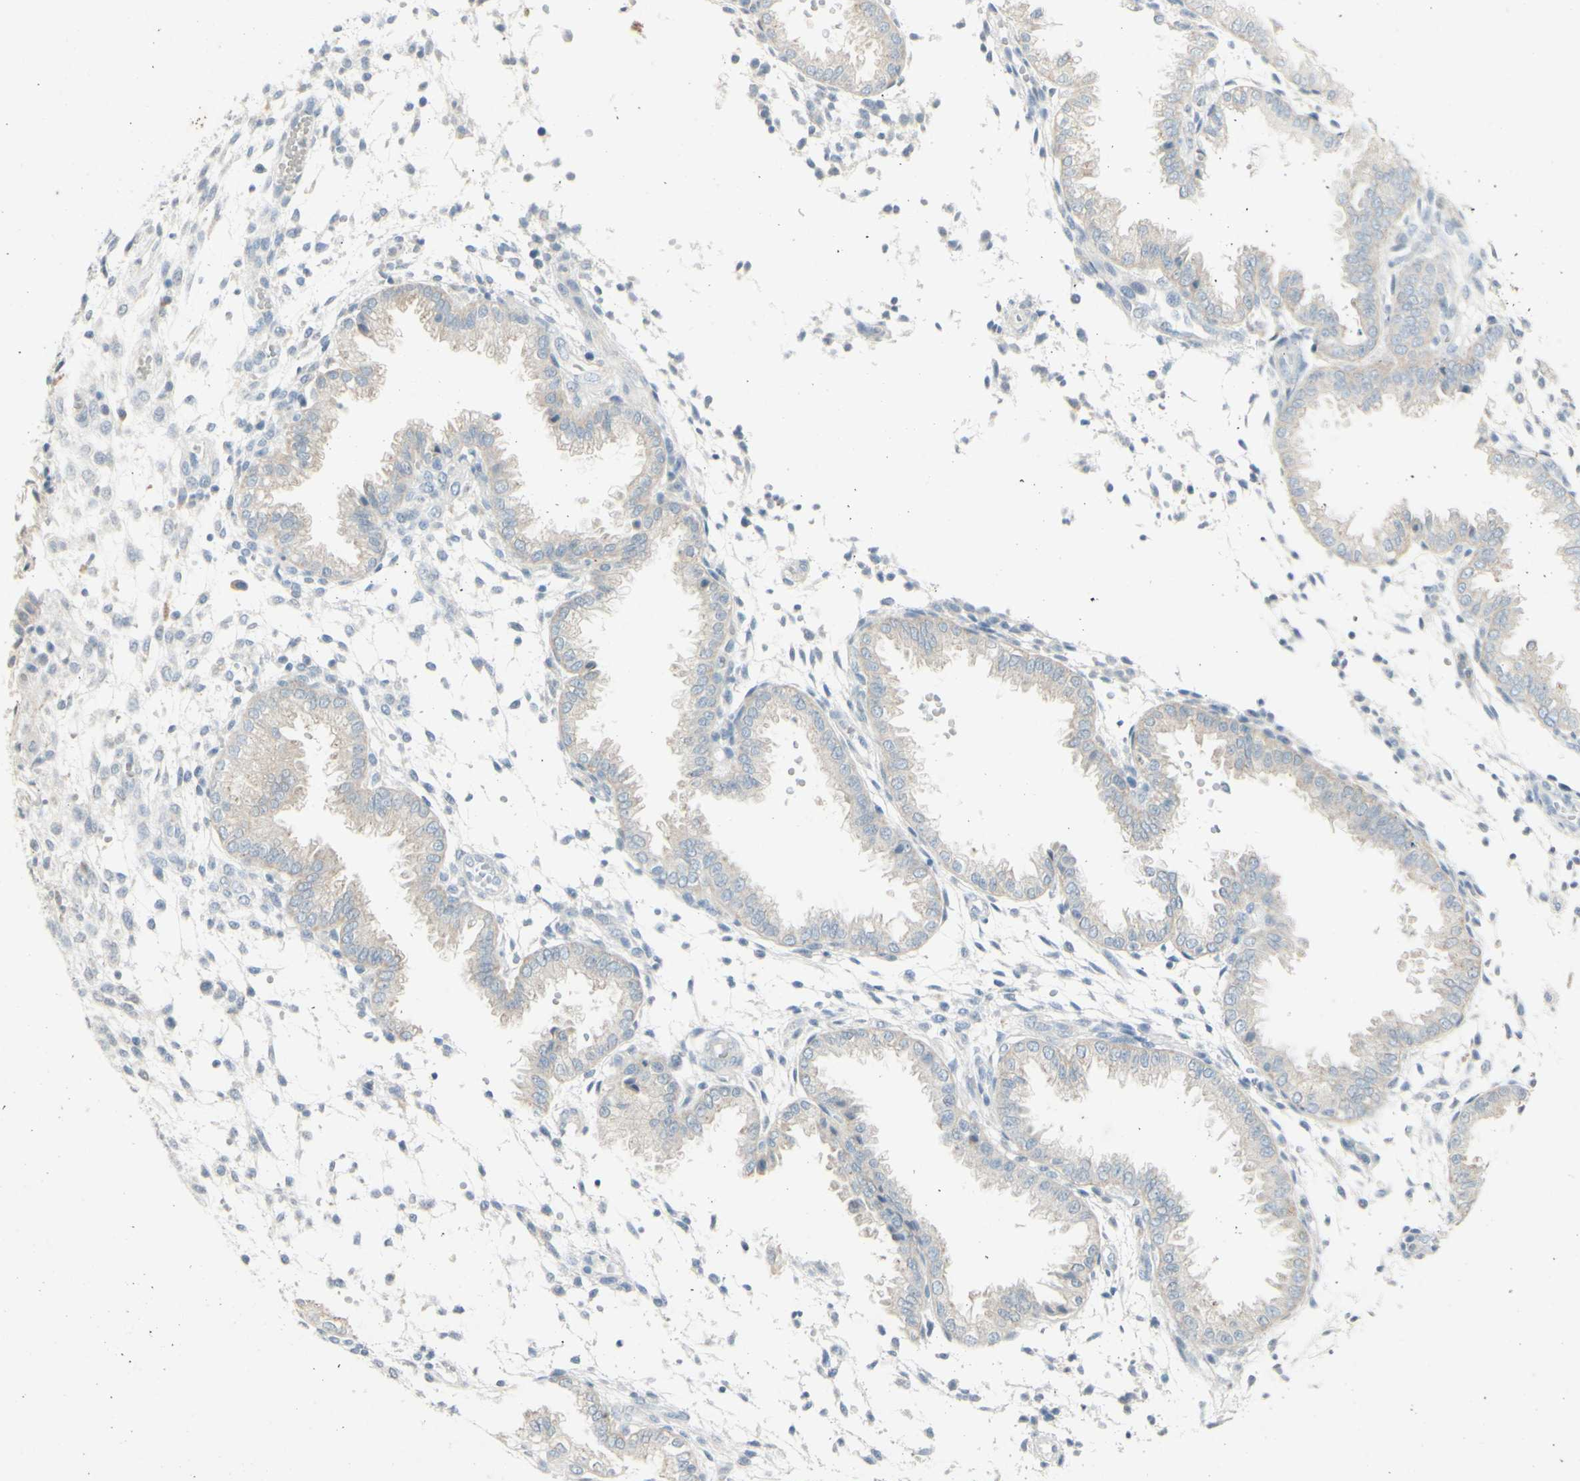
{"staining": {"intensity": "weak", "quantity": "<25%", "location": "cytoplasmic/membranous"}, "tissue": "endometrium", "cell_type": "Cells in endometrial stroma", "image_type": "normal", "snomed": [{"axis": "morphology", "description": "Normal tissue, NOS"}, {"axis": "topography", "description": "Endometrium"}], "caption": "DAB immunohistochemical staining of unremarkable endometrium shows no significant expression in cells in endometrial stroma.", "gene": "ATP6V1B1", "patient": {"sex": "female", "age": 33}}